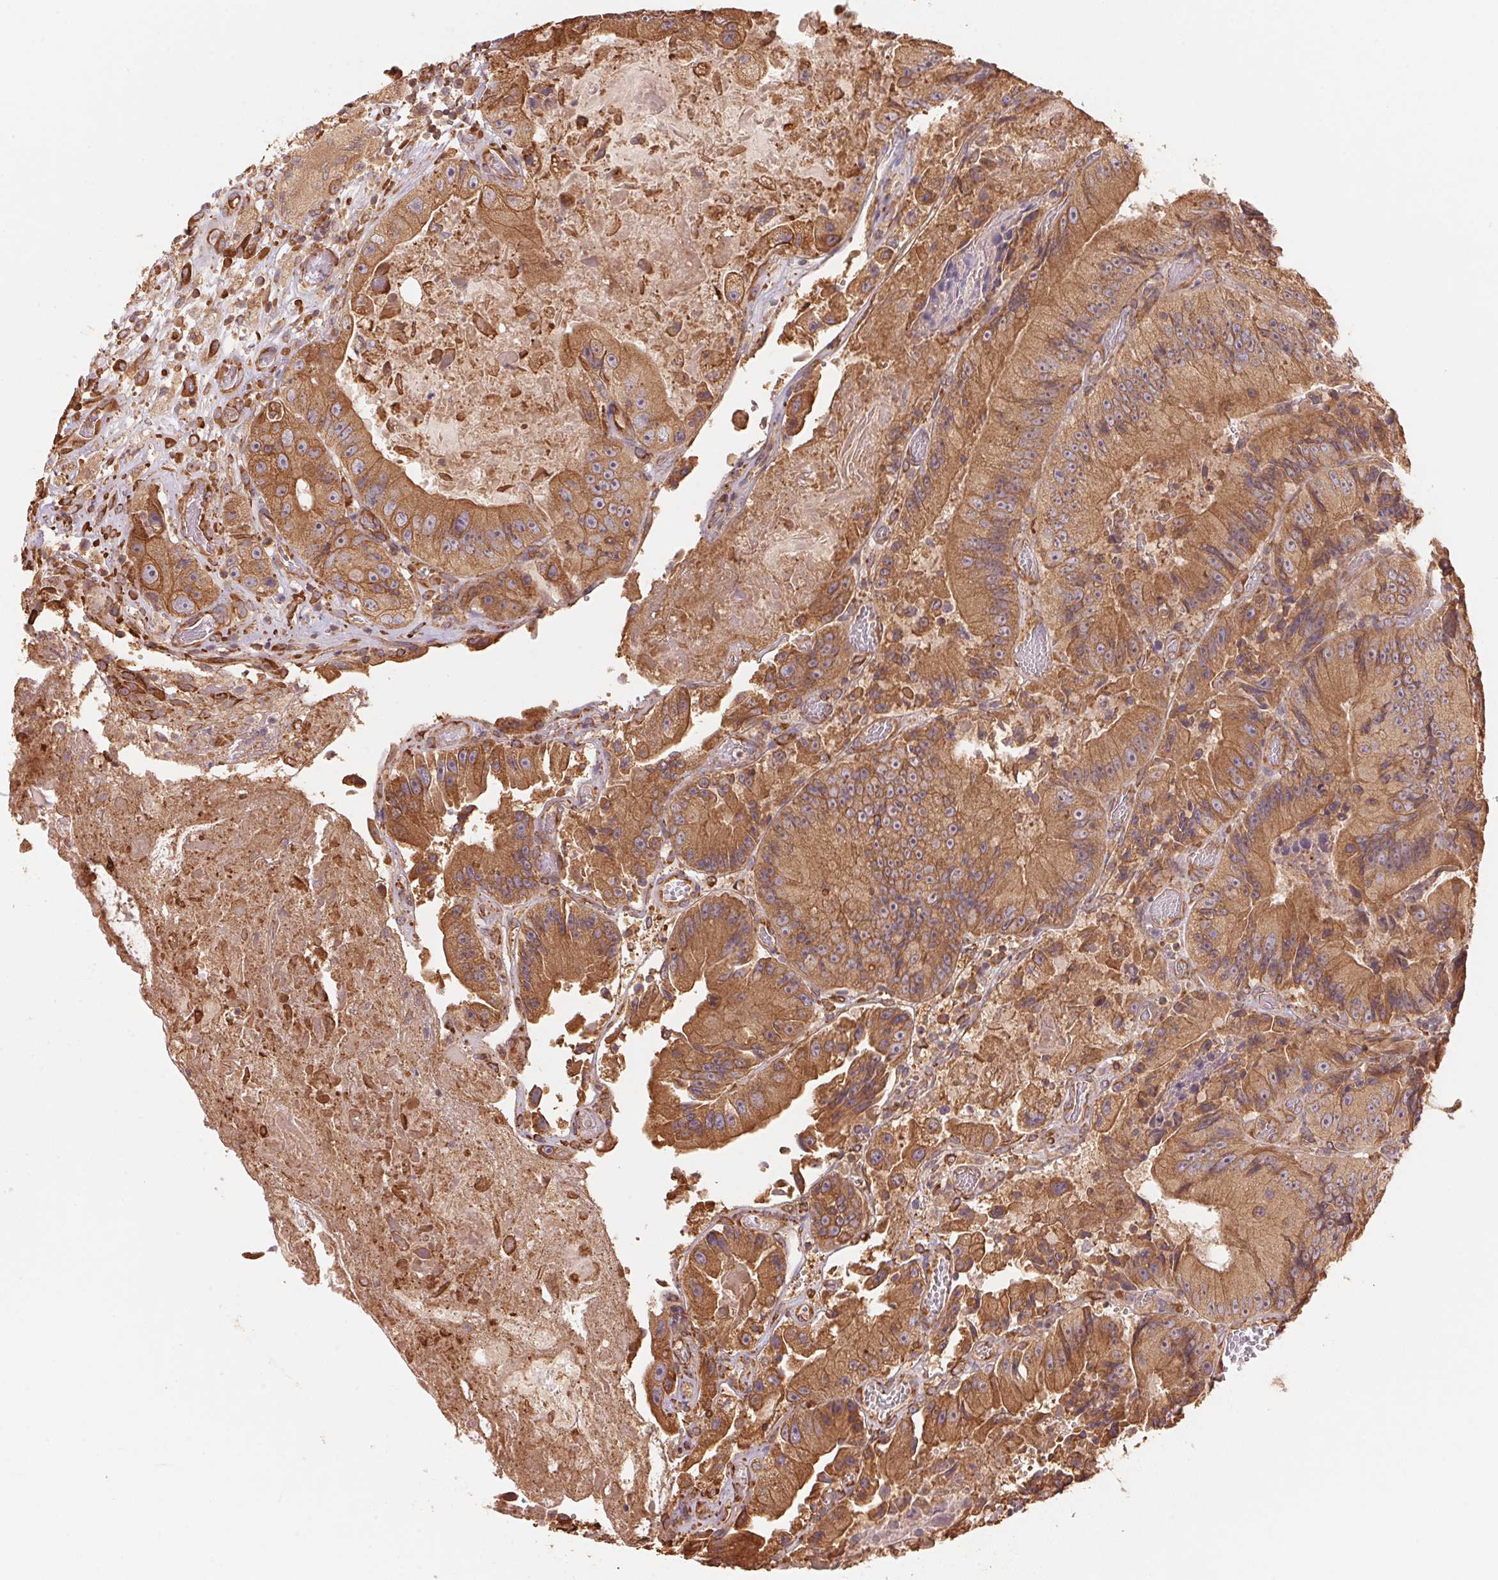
{"staining": {"intensity": "moderate", "quantity": ">75%", "location": "cytoplasmic/membranous"}, "tissue": "colorectal cancer", "cell_type": "Tumor cells", "image_type": "cancer", "snomed": [{"axis": "morphology", "description": "Adenocarcinoma, NOS"}, {"axis": "topography", "description": "Colon"}], "caption": "Immunohistochemistry (IHC) micrograph of neoplastic tissue: adenocarcinoma (colorectal) stained using immunohistochemistry reveals medium levels of moderate protein expression localized specifically in the cytoplasmic/membranous of tumor cells, appearing as a cytoplasmic/membranous brown color.", "gene": "C6orf163", "patient": {"sex": "female", "age": 86}}